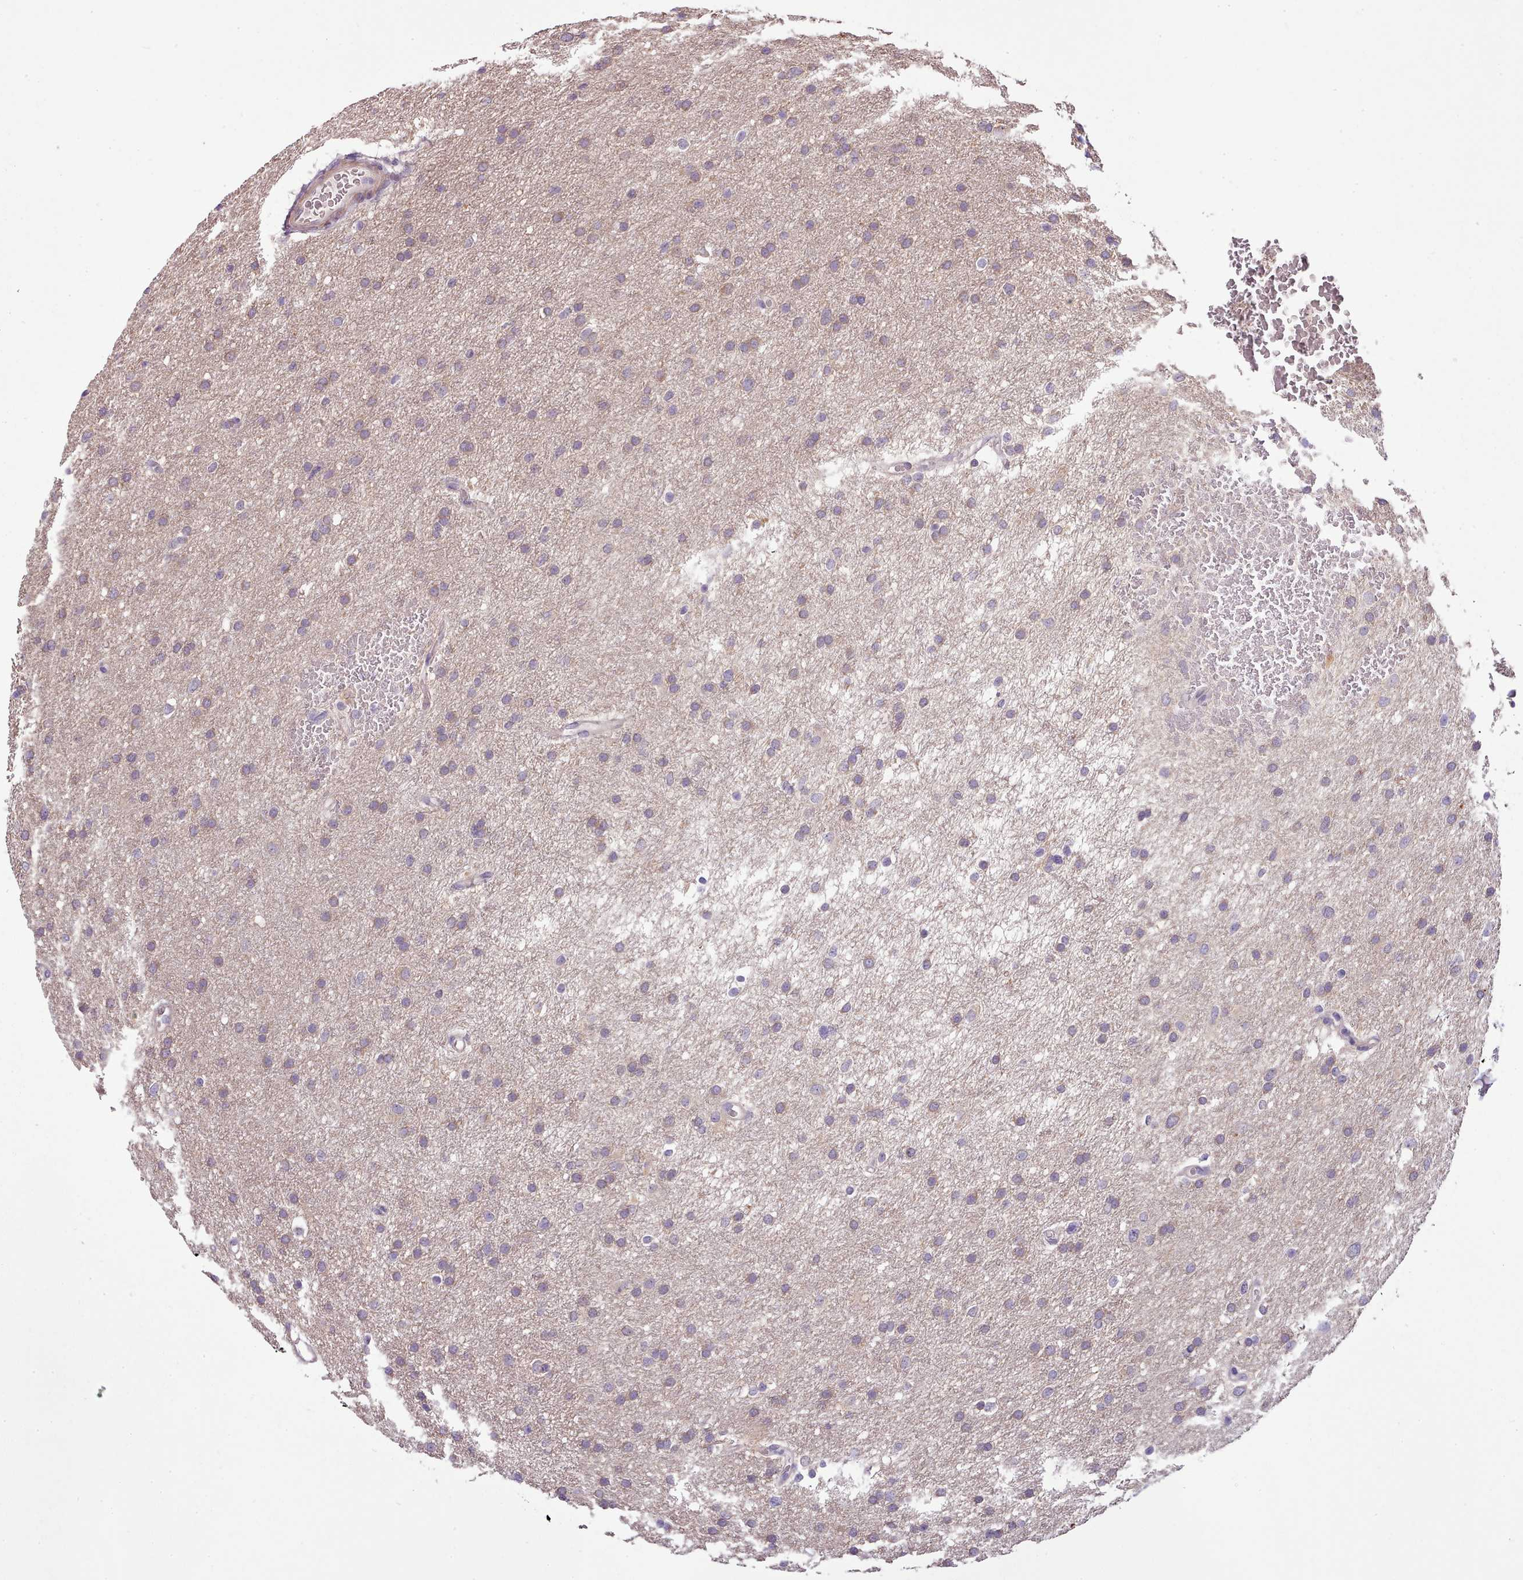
{"staining": {"intensity": "weak", "quantity": "25%-75%", "location": "cytoplasmic/membranous"}, "tissue": "glioma", "cell_type": "Tumor cells", "image_type": "cancer", "snomed": [{"axis": "morphology", "description": "Glioma, malignant, High grade"}, {"axis": "topography", "description": "Cerebral cortex"}], "caption": "Weak cytoplasmic/membranous protein positivity is appreciated in about 25%-75% of tumor cells in malignant glioma (high-grade).", "gene": "SETX", "patient": {"sex": "female", "age": 36}}